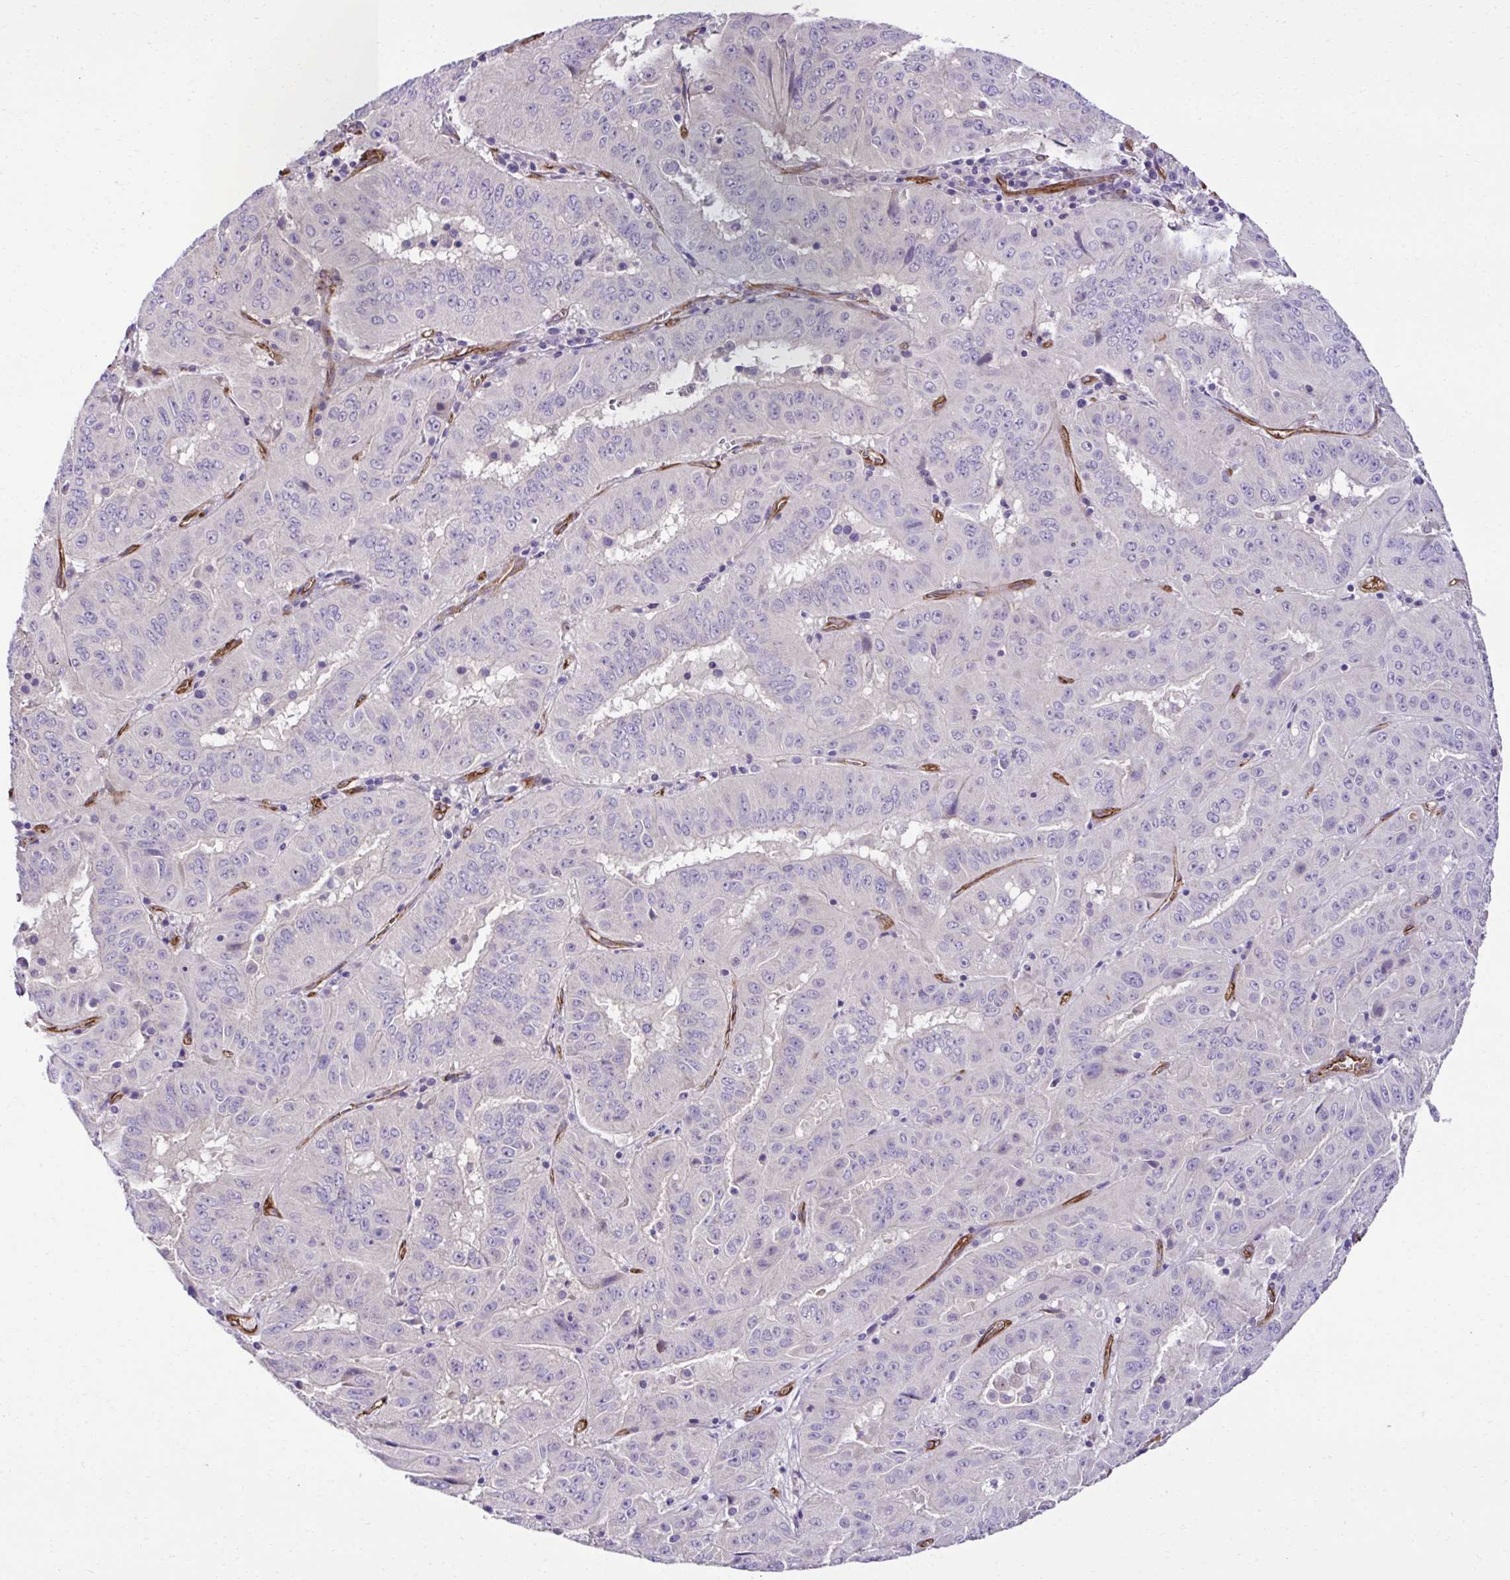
{"staining": {"intensity": "negative", "quantity": "none", "location": "none"}, "tissue": "pancreatic cancer", "cell_type": "Tumor cells", "image_type": "cancer", "snomed": [{"axis": "morphology", "description": "Adenocarcinoma, NOS"}, {"axis": "topography", "description": "Pancreas"}], "caption": "Tumor cells are negative for brown protein staining in pancreatic cancer (adenocarcinoma).", "gene": "TRIM52", "patient": {"sex": "male", "age": 63}}